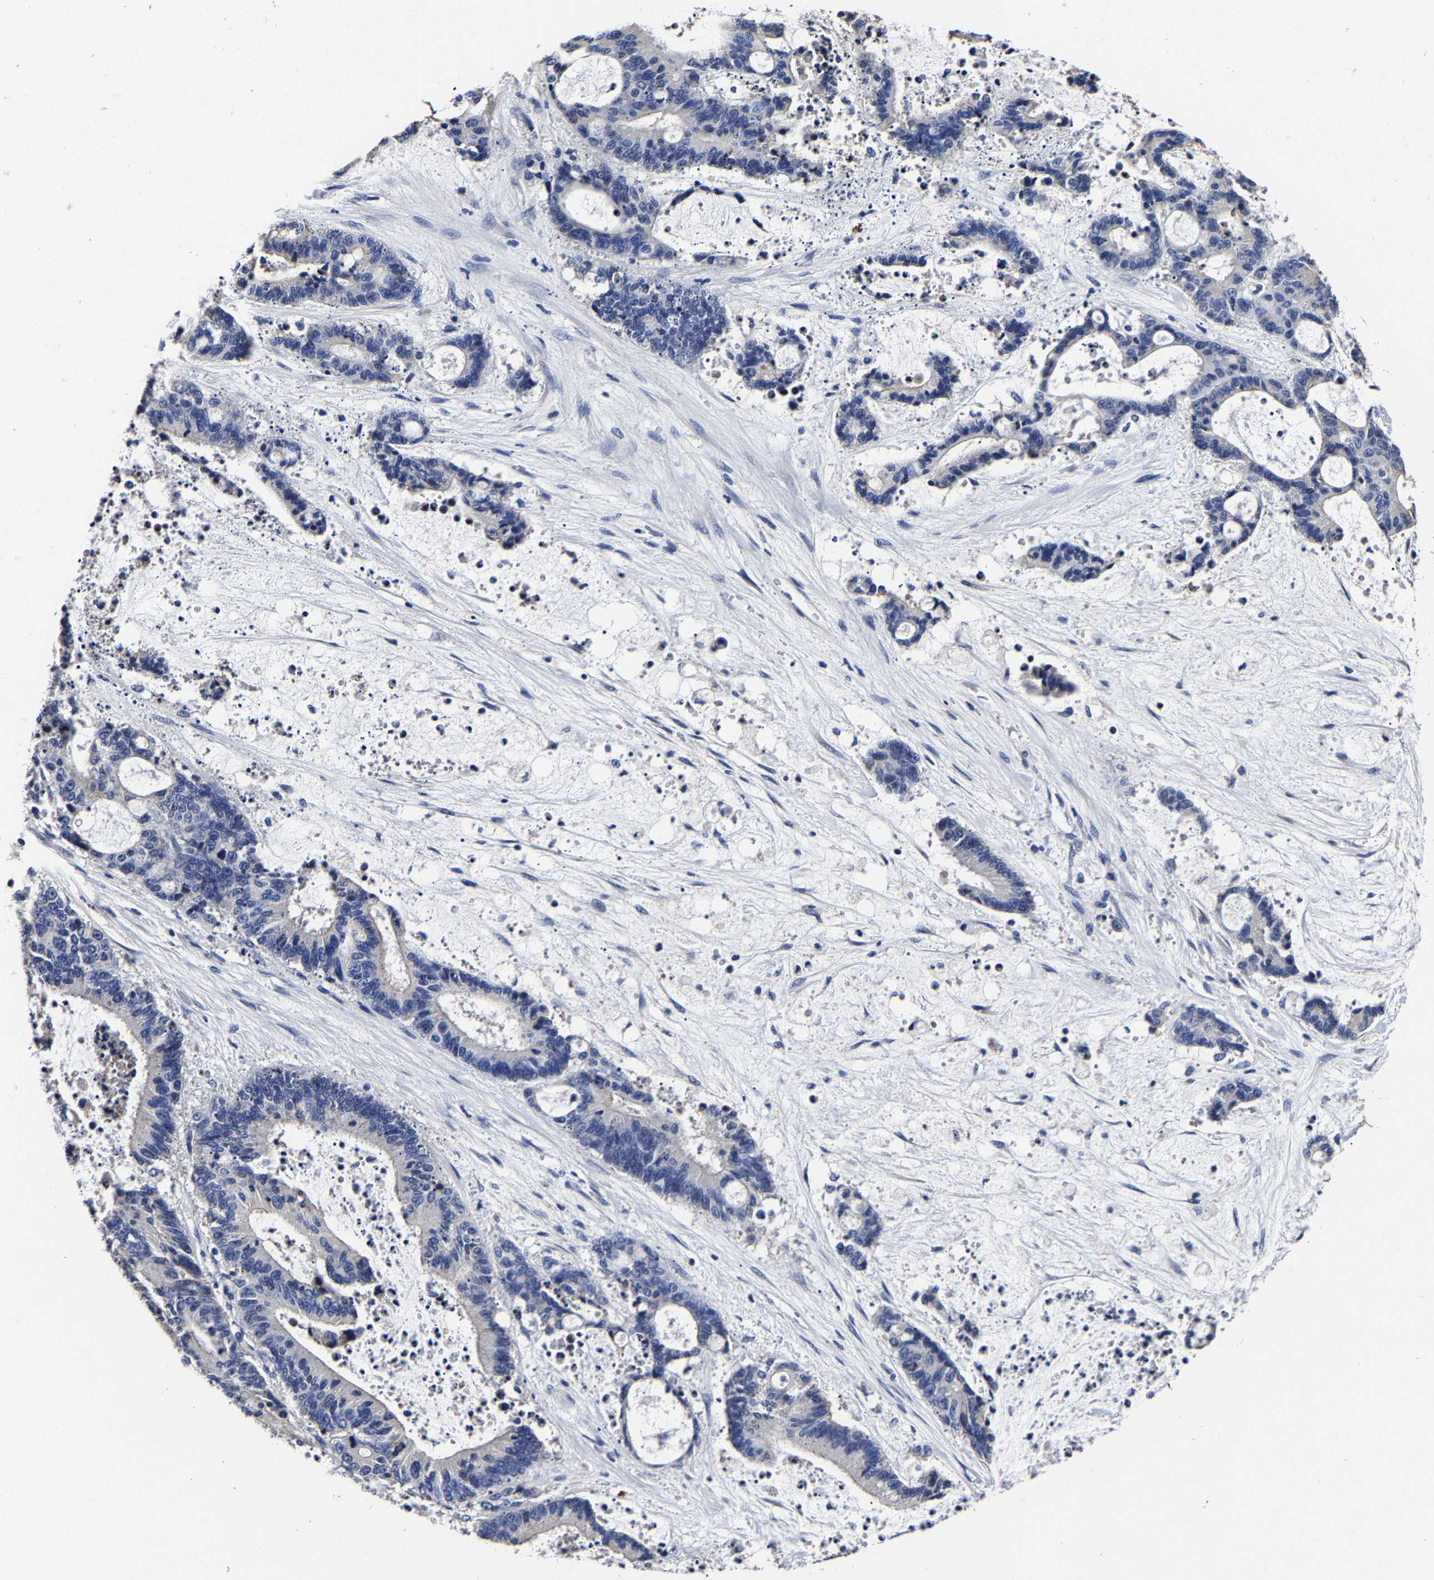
{"staining": {"intensity": "negative", "quantity": "none", "location": "none"}, "tissue": "liver cancer", "cell_type": "Tumor cells", "image_type": "cancer", "snomed": [{"axis": "morphology", "description": "Normal tissue, NOS"}, {"axis": "morphology", "description": "Cholangiocarcinoma"}, {"axis": "topography", "description": "Liver"}, {"axis": "topography", "description": "Peripheral nerve tissue"}], "caption": "Tumor cells are negative for brown protein staining in liver cholangiocarcinoma.", "gene": "AKAP4", "patient": {"sex": "female", "age": 73}}